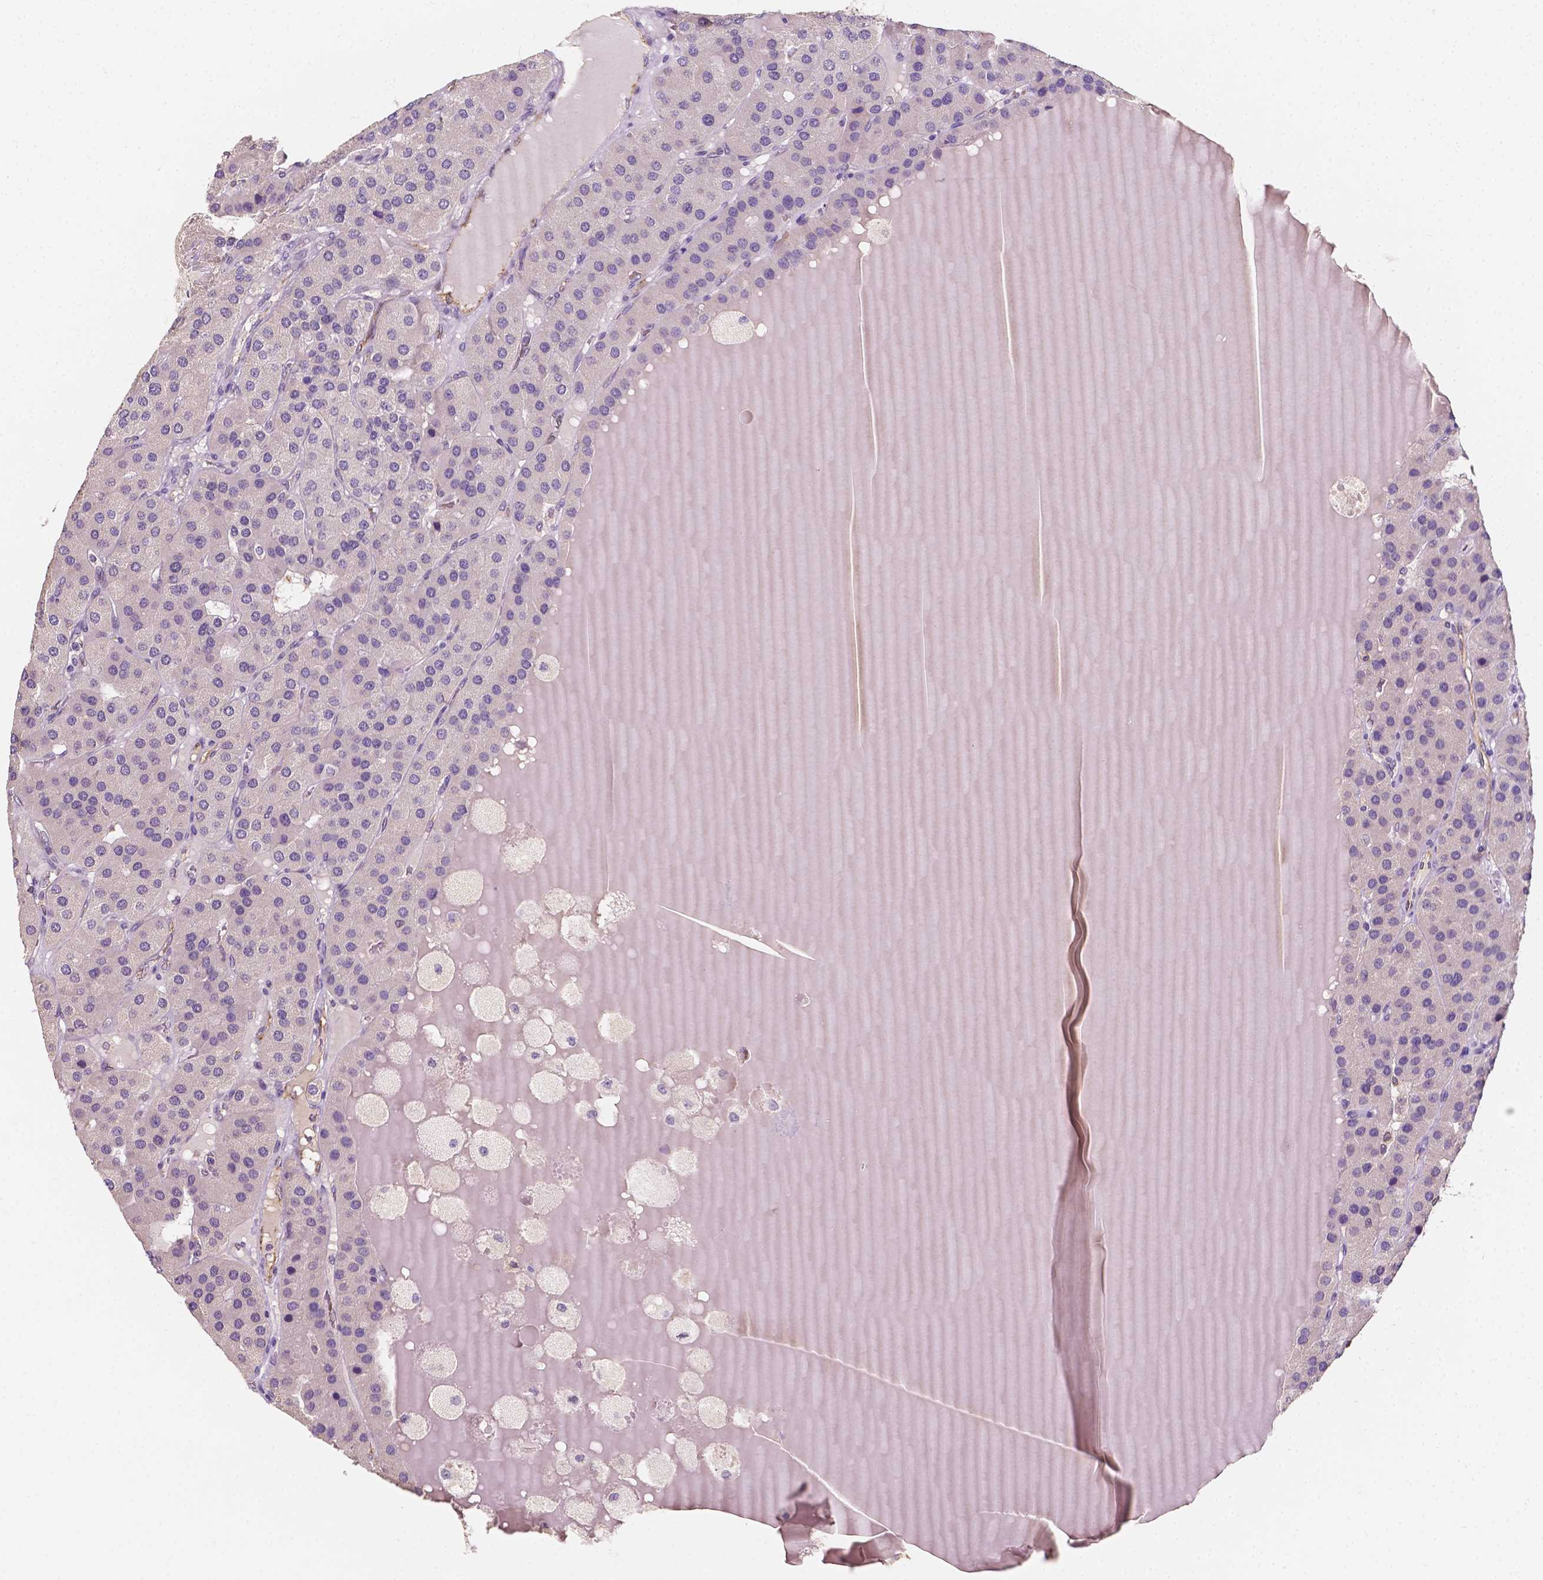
{"staining": {"intensity": "negative", "quantity": "none", "location": "none"}, "tissue": "parathyroid gland", "cell_type": "Glandular cells", "image_type": "normal", "snomed": [{"axis": "morphology", "description": "Normal tissue, NOS"}, {"axis": "morphology", "description": "Adenoma, NOS"}, {"axis": "topography", "description": "Parathyroid gland"}], "caption": "This is a image of immunohistochemistry staining of benign parathyroid gland, which shows no positivity in glandular cells.", "gene": "SLC22A4", "patient": {"sex": "female", "age": 86}}